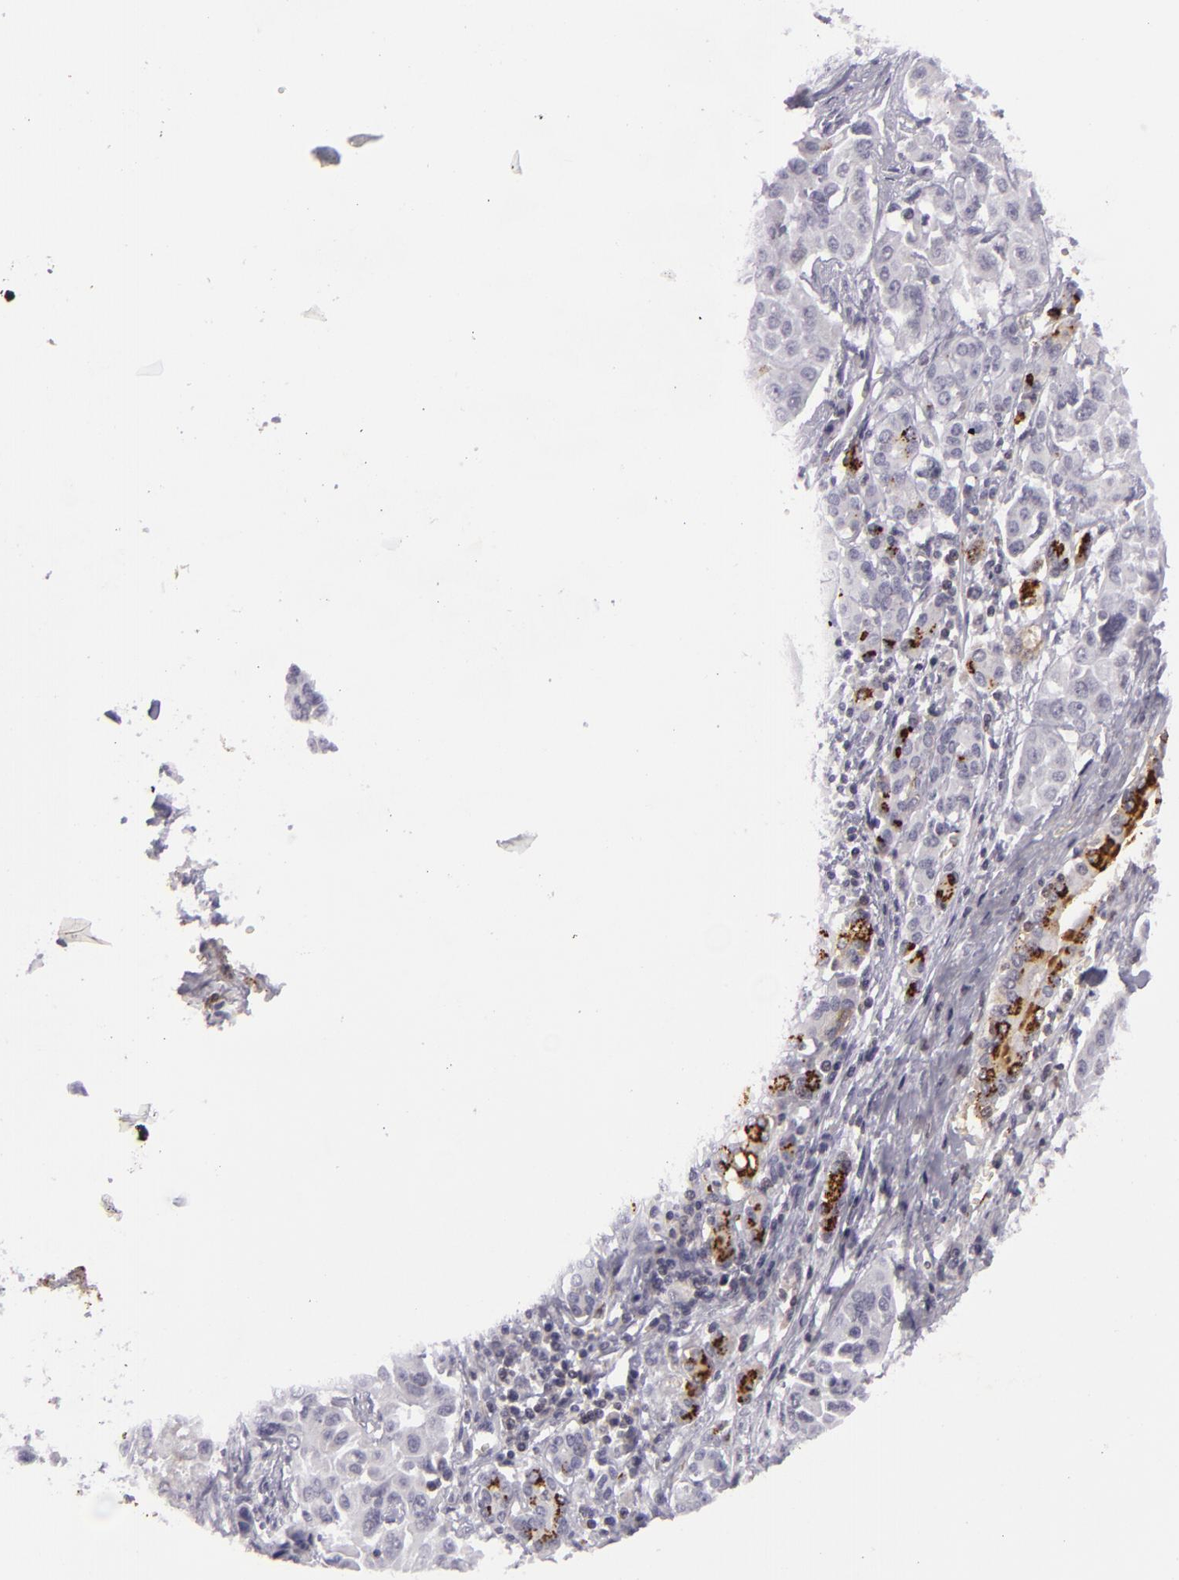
{"staining": {"intensity": "negative", "quantity": "none", "location": "none"}, "tissue": "pancreatic cancer", "cell_type": "Tumor cells", "image_type": "cancer", "snomed": [{"axis": "morphology", "description": "Adenocarcinoma, NOS"}, {"axis": "topography", "description": "Pancreas"}], "caption": "Protein analysis of pancreatic cancer (adenocarcinoma) reveals no significant positivity in tumor cells.", "gene": "KCNAB2", "patient": {"sex": "female", "age": 52}}